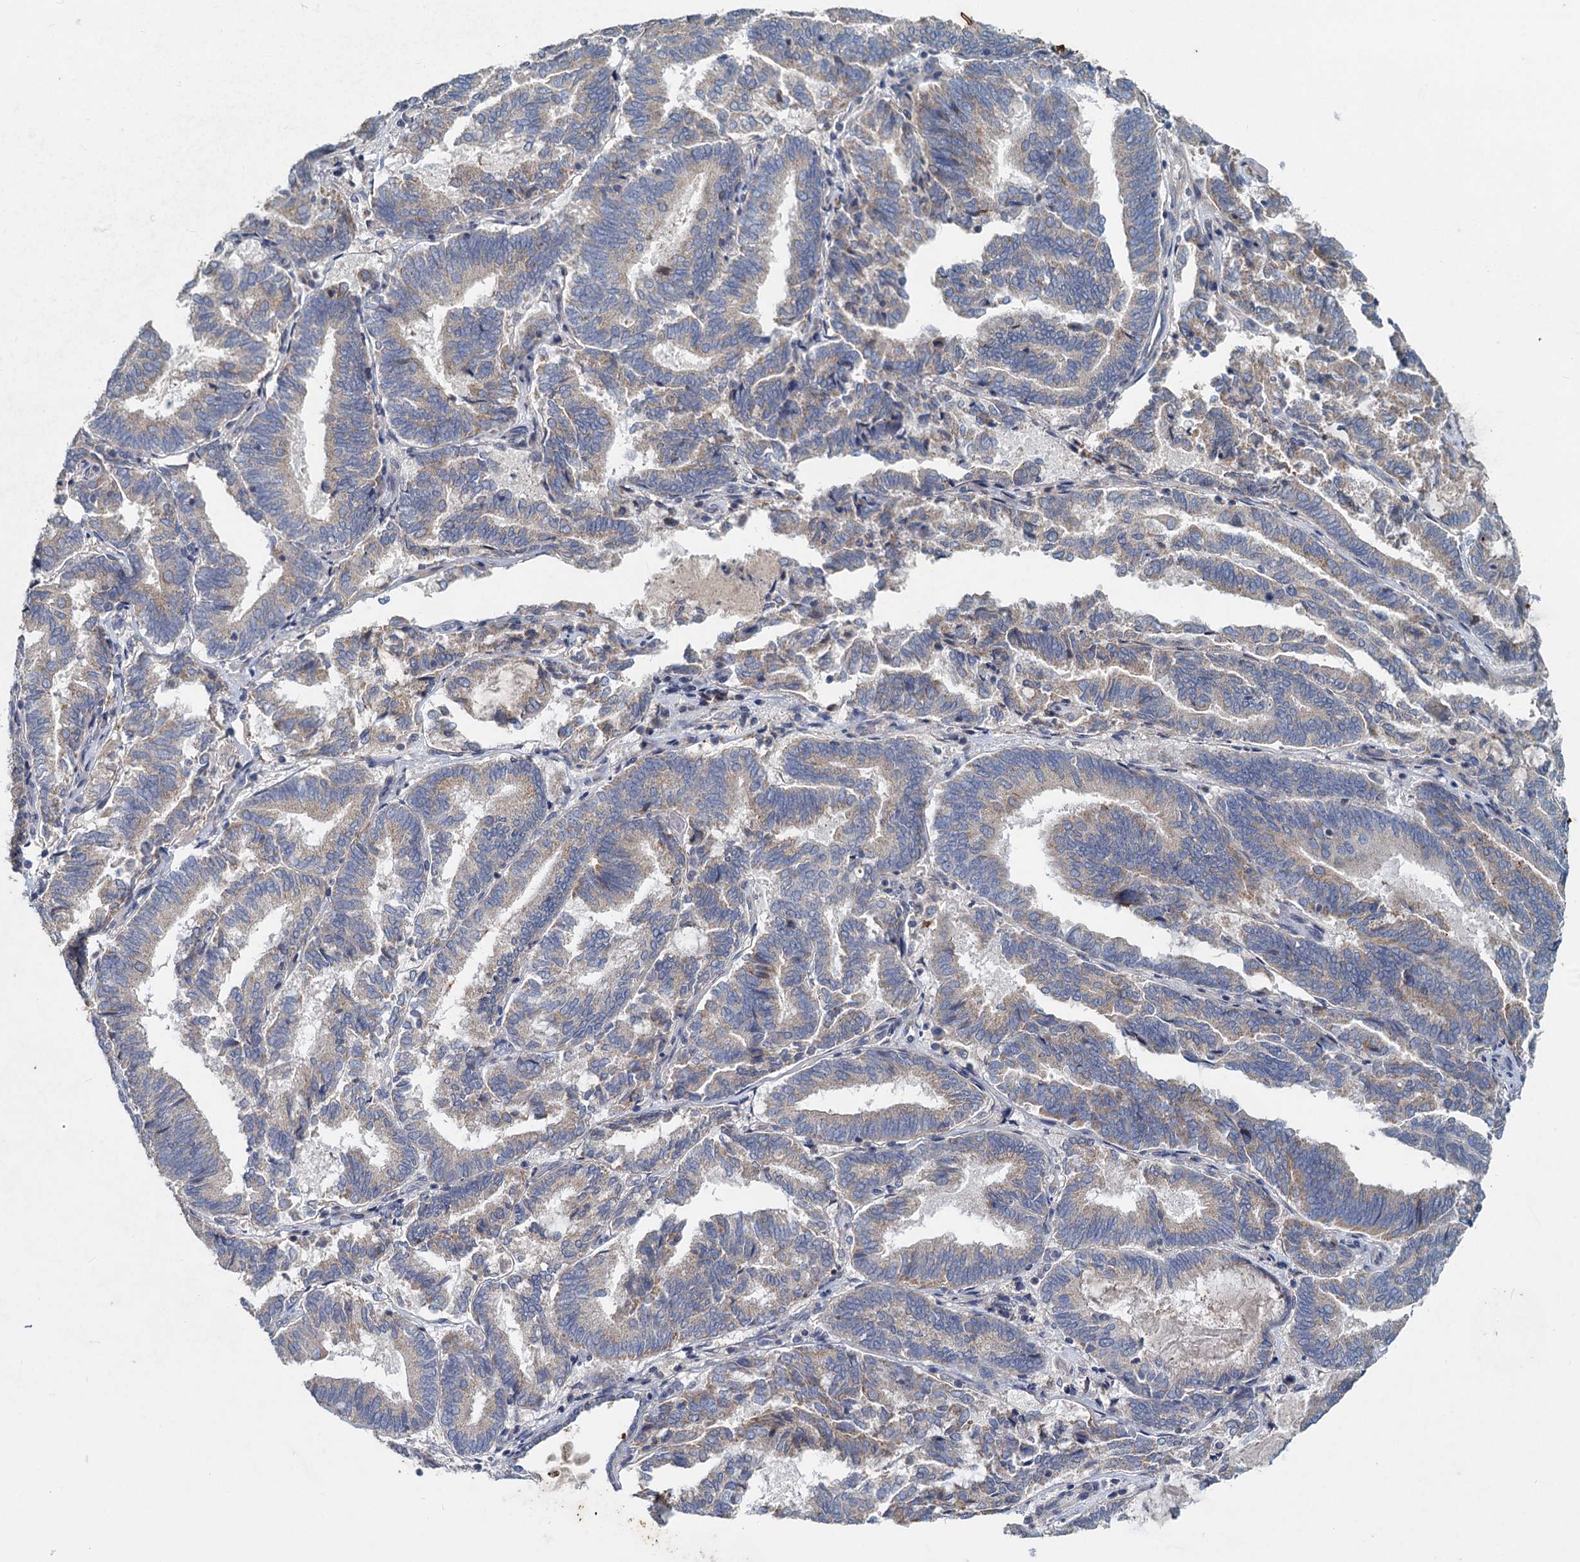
{"staining": {"intensity": "weak", "quantity": "<25%", "location": "cytoplasmic/membranous"}, "tissue": "endometrial cancer", "cell_type": "Tumor cells", "image_type": "cancer", "snomed": [{"axis": "morphology", "description": "Adenocarcinoma, NOS"}, {"axis": "topography", "description": "Endometrium"}], "caption": "Tumor cells are negative for brown protein staining in endometrial adenocarcinoma.", "gene": "SLC2A7", "patient": {"sex": "female", "age": 80}}